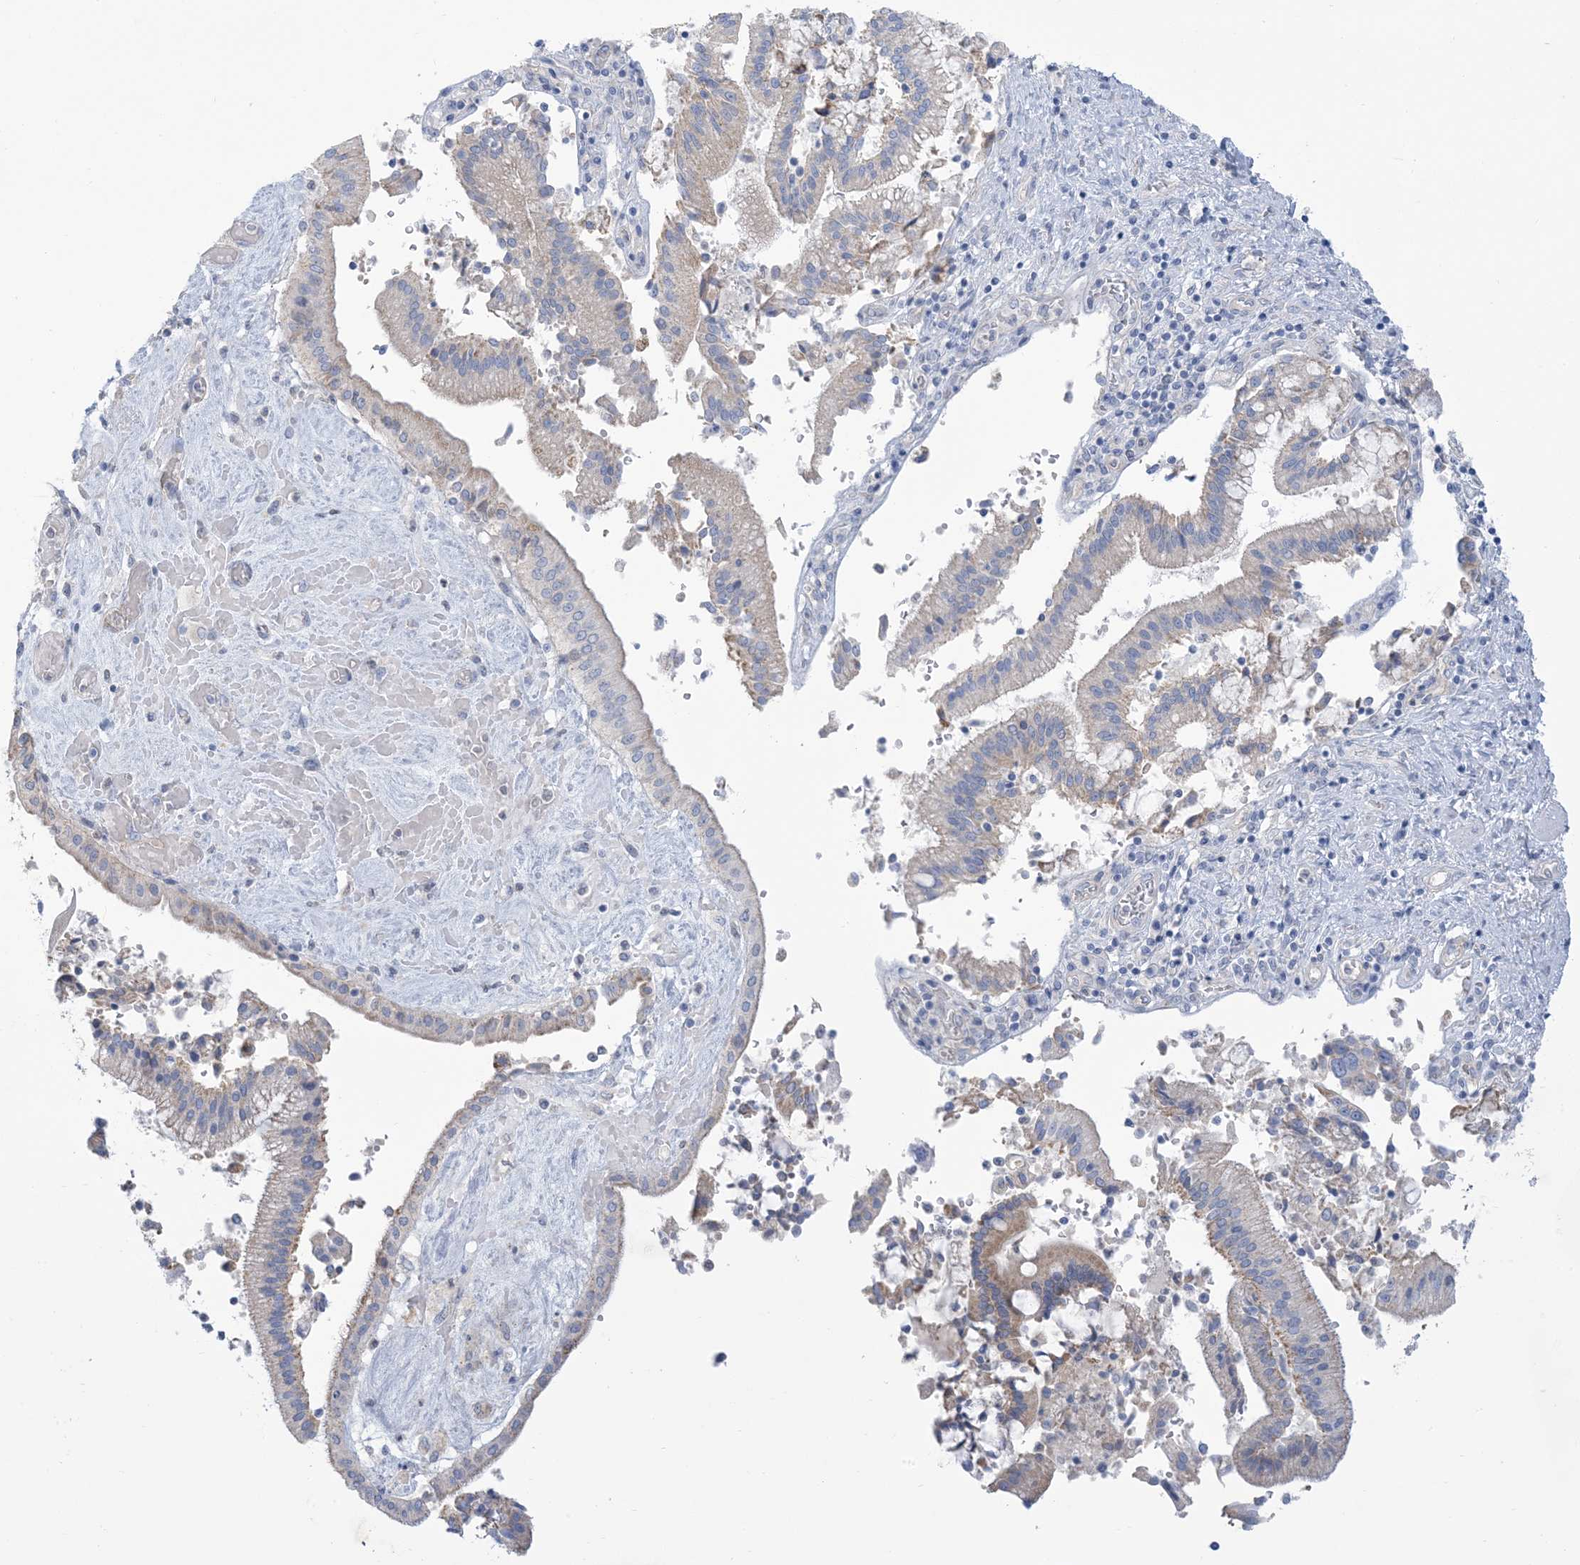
{"staining": {"intensity": "weak", "quantity": "<25%", "location": "cytoplasmic/membranous"}, "tissue": "pancreatic cancer", "cell_type": "Tumor cells", "image_type": "cancer", "snomed": [{"axis": "morphology", "description": "Adenocarcinoma, NOS"}, {"axis": "topography", "description": "Pancreas"}], "caption": "Immunohistochemistry micrograph of human adenocarcinoma (pancreatic) stained for a protein (brown), which demonstrates no staining in tumor cells.", "gene": "MTHFD2L", "patient": {"sex": "male", "age": 46}}